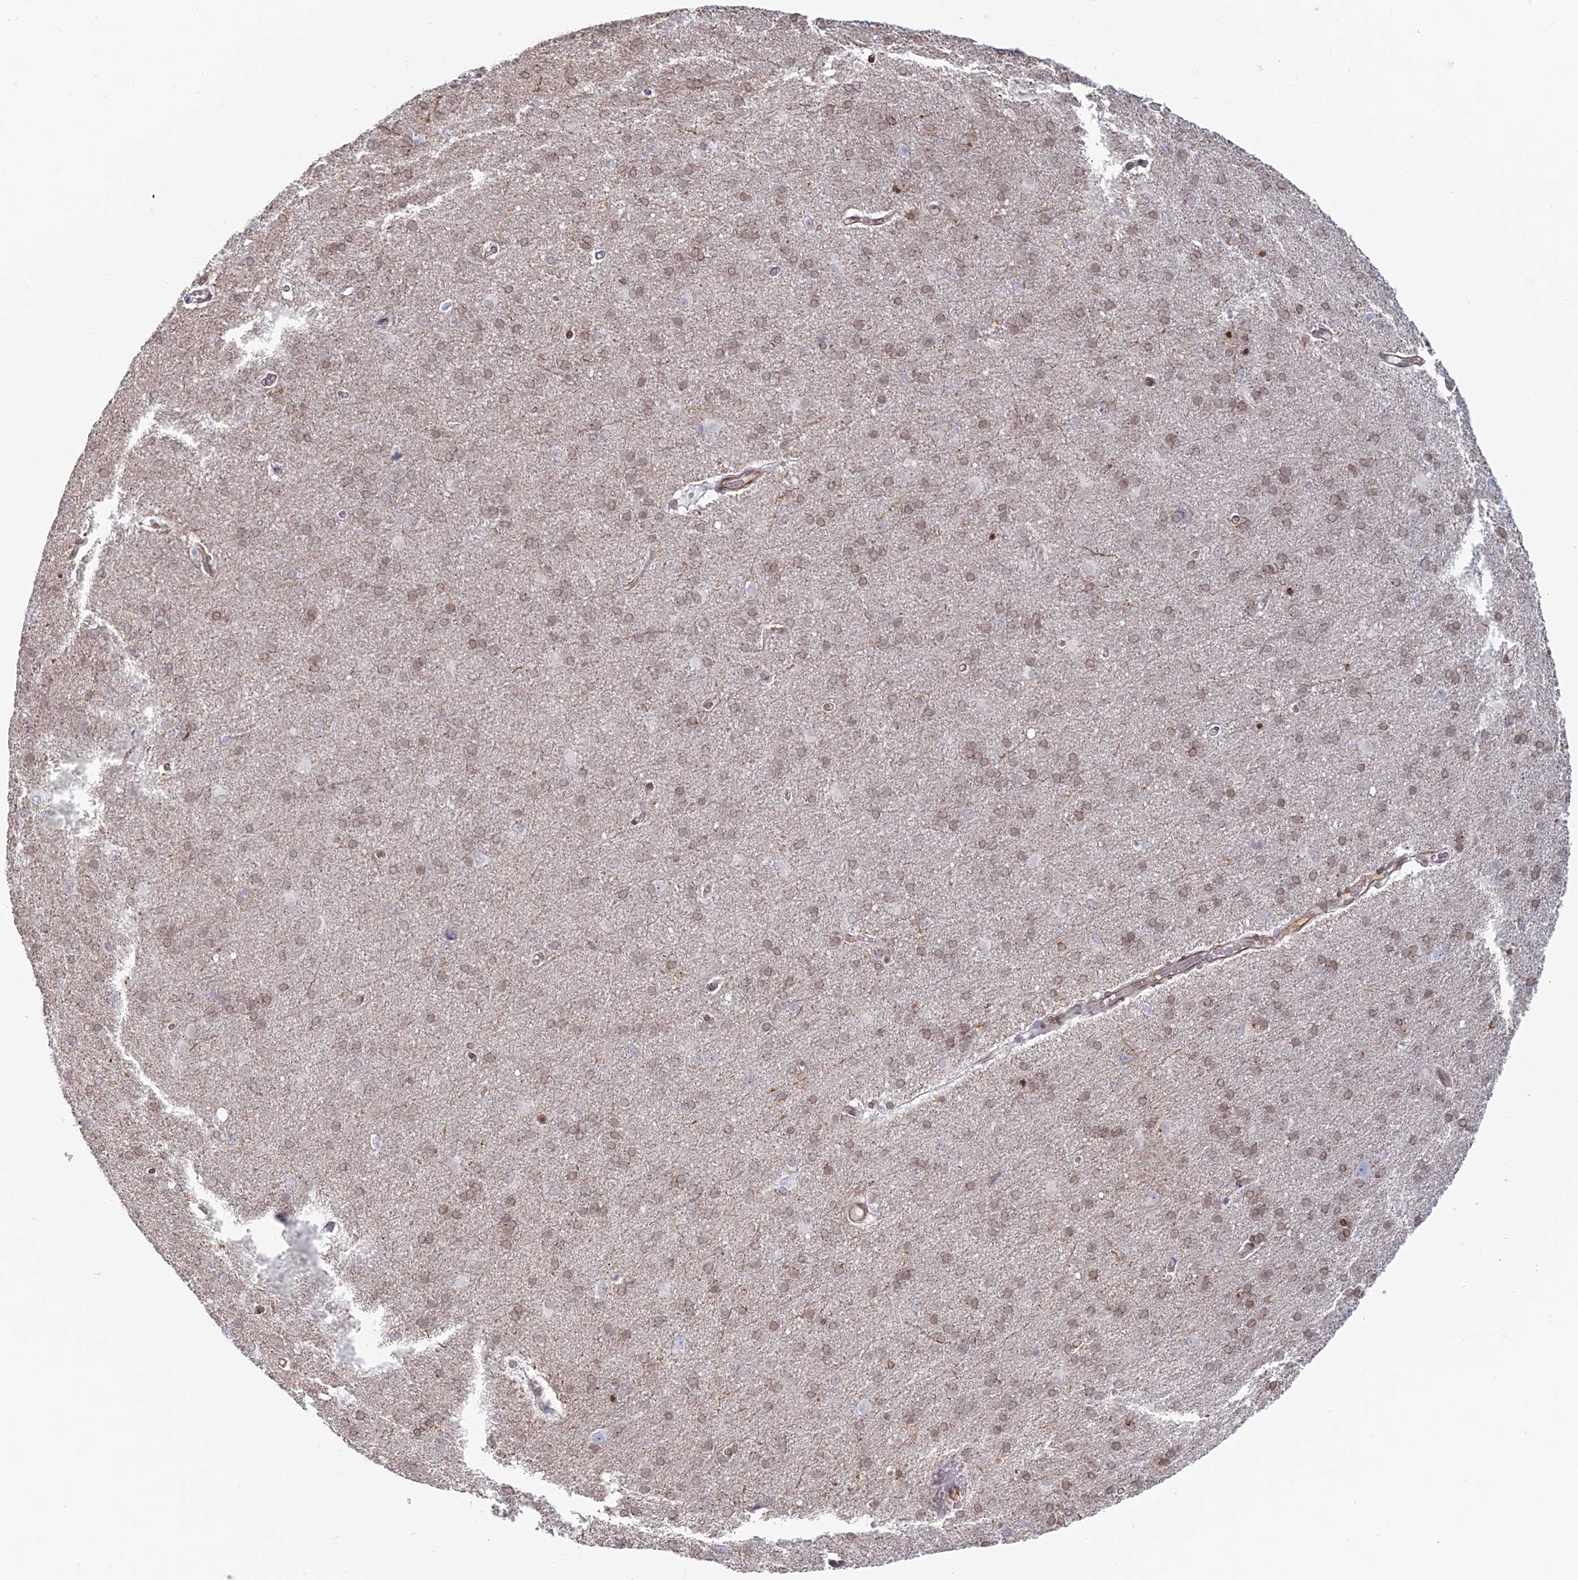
{"staining": {"intensity": "moderate", "quantity": "25%-75%", "location": "cytoplasmic/membranous"}, "tissue": "cerebral cortex", "cell_type": "Endothelial cells", "image_type": "normal", "snomed": [{"axis": "morphology", "description": "Normal tissue, NOS"}, {"axis": "topography", "description": "Cerebral cortex"}], "caption": "Immunohistochemistry (IHC) (DAB) staining of normal cerebral cortex shows moderate cytoplasmic/membranous protein expression in about 25%-75% of endothelial cells. (Stains: DAB in brown, nuclei in blue, Microscopy: brightfield microscopy at high magnification).", "gene": "APOBR", "patient": {"sex": "male", "age": 62}}